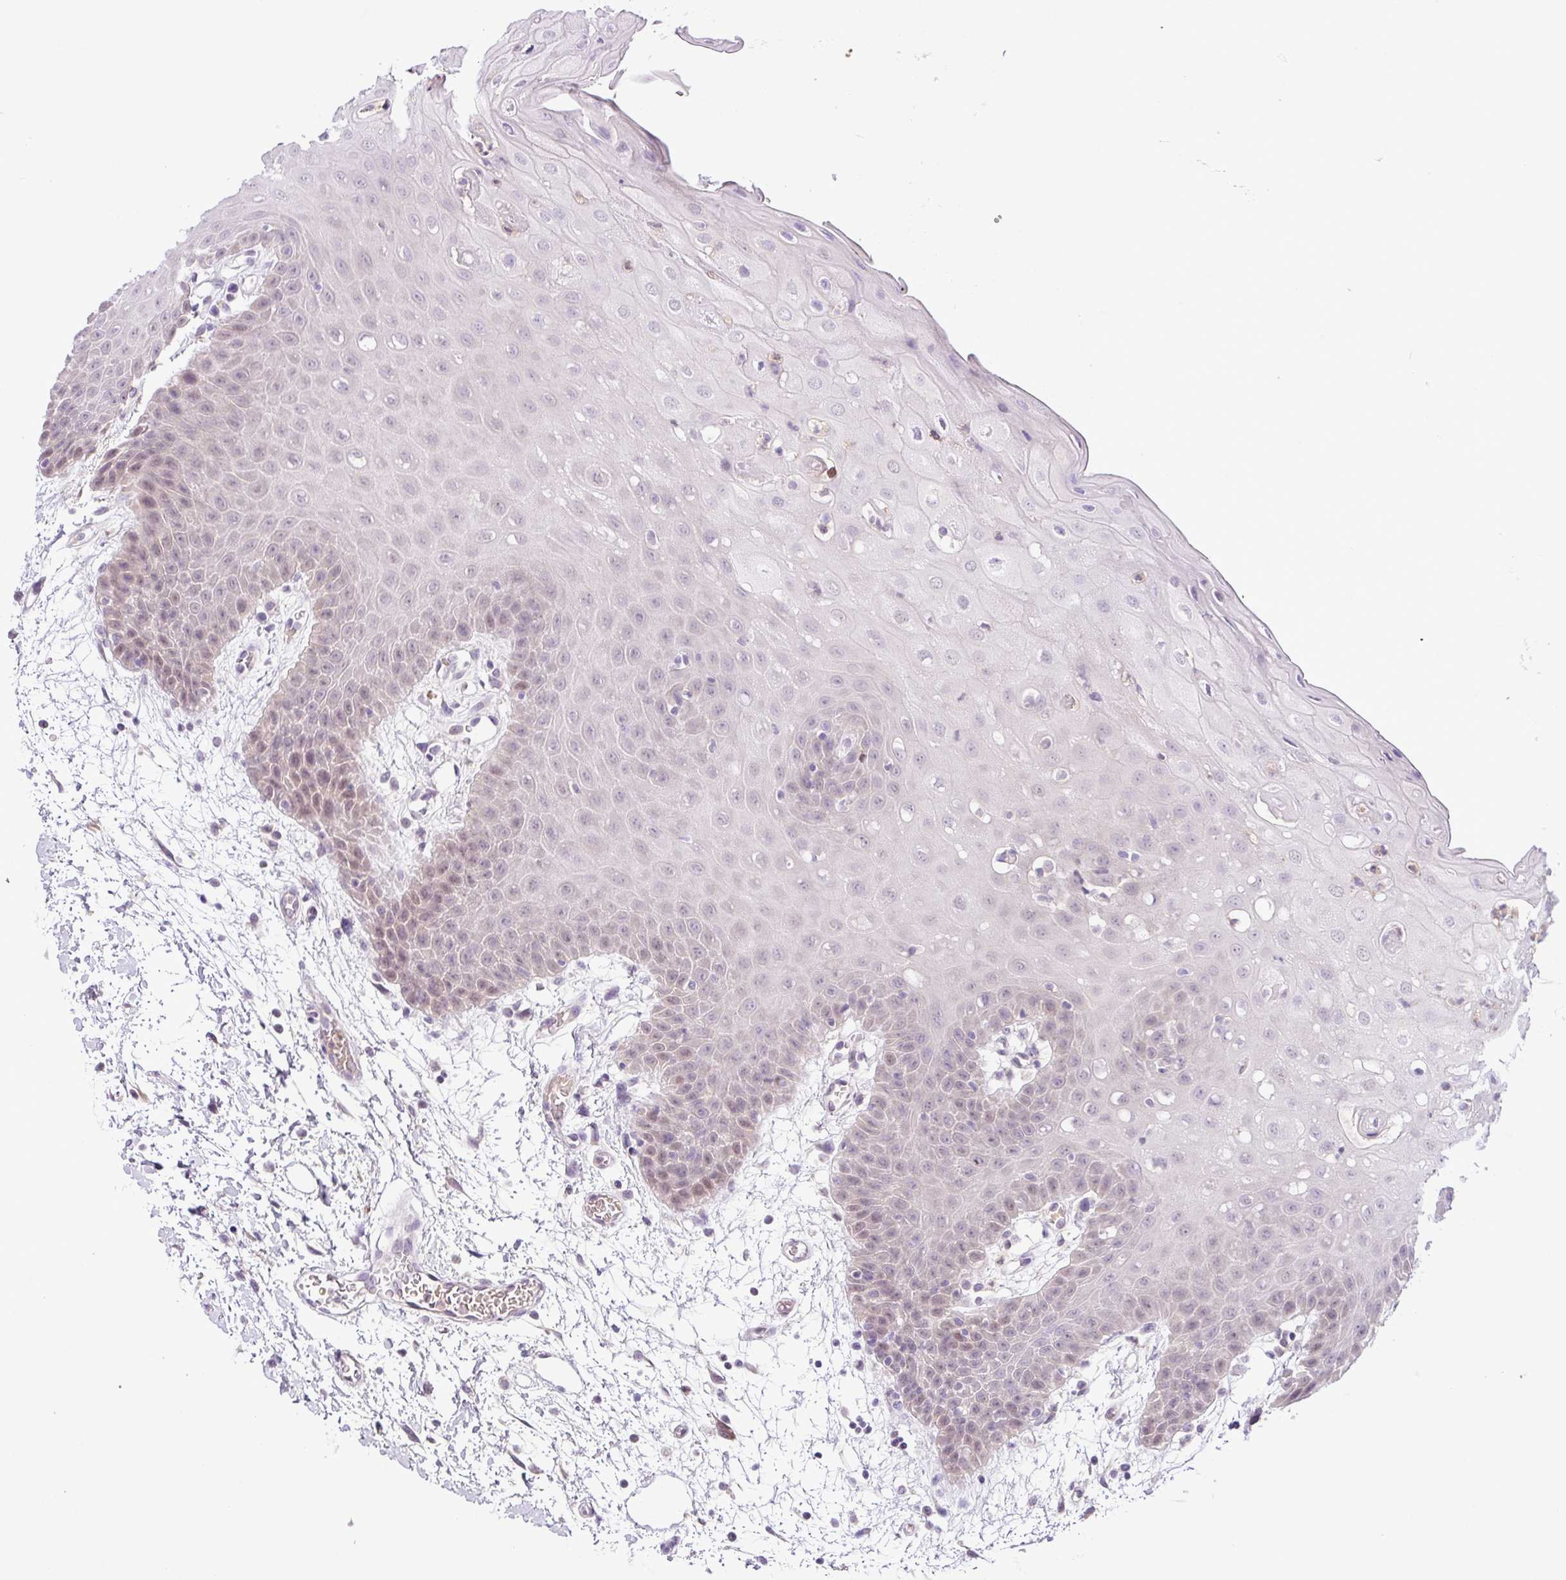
{"staining": {"intensity": "weak", "quantity": "<25%", "location": "nuclear"}, "tissue": "oral mucosa", "cell_type": "Squamous epithelial cells", "image_type": "normal", "snomed": [{"axis": "morphology", "description": "Normal tissue, NOS"}, {"axis": "topography", "description": "Oral tissue"}, {"axis": "topography", "description": "Tounge, NOS"}], "caption": "IHC image of normal oral mucosa stained for a protein (brown), which reveals no expression in squamous epithelial cells.", "gene": "TONSL", "patient": {"sex": "female", "age": 59}}